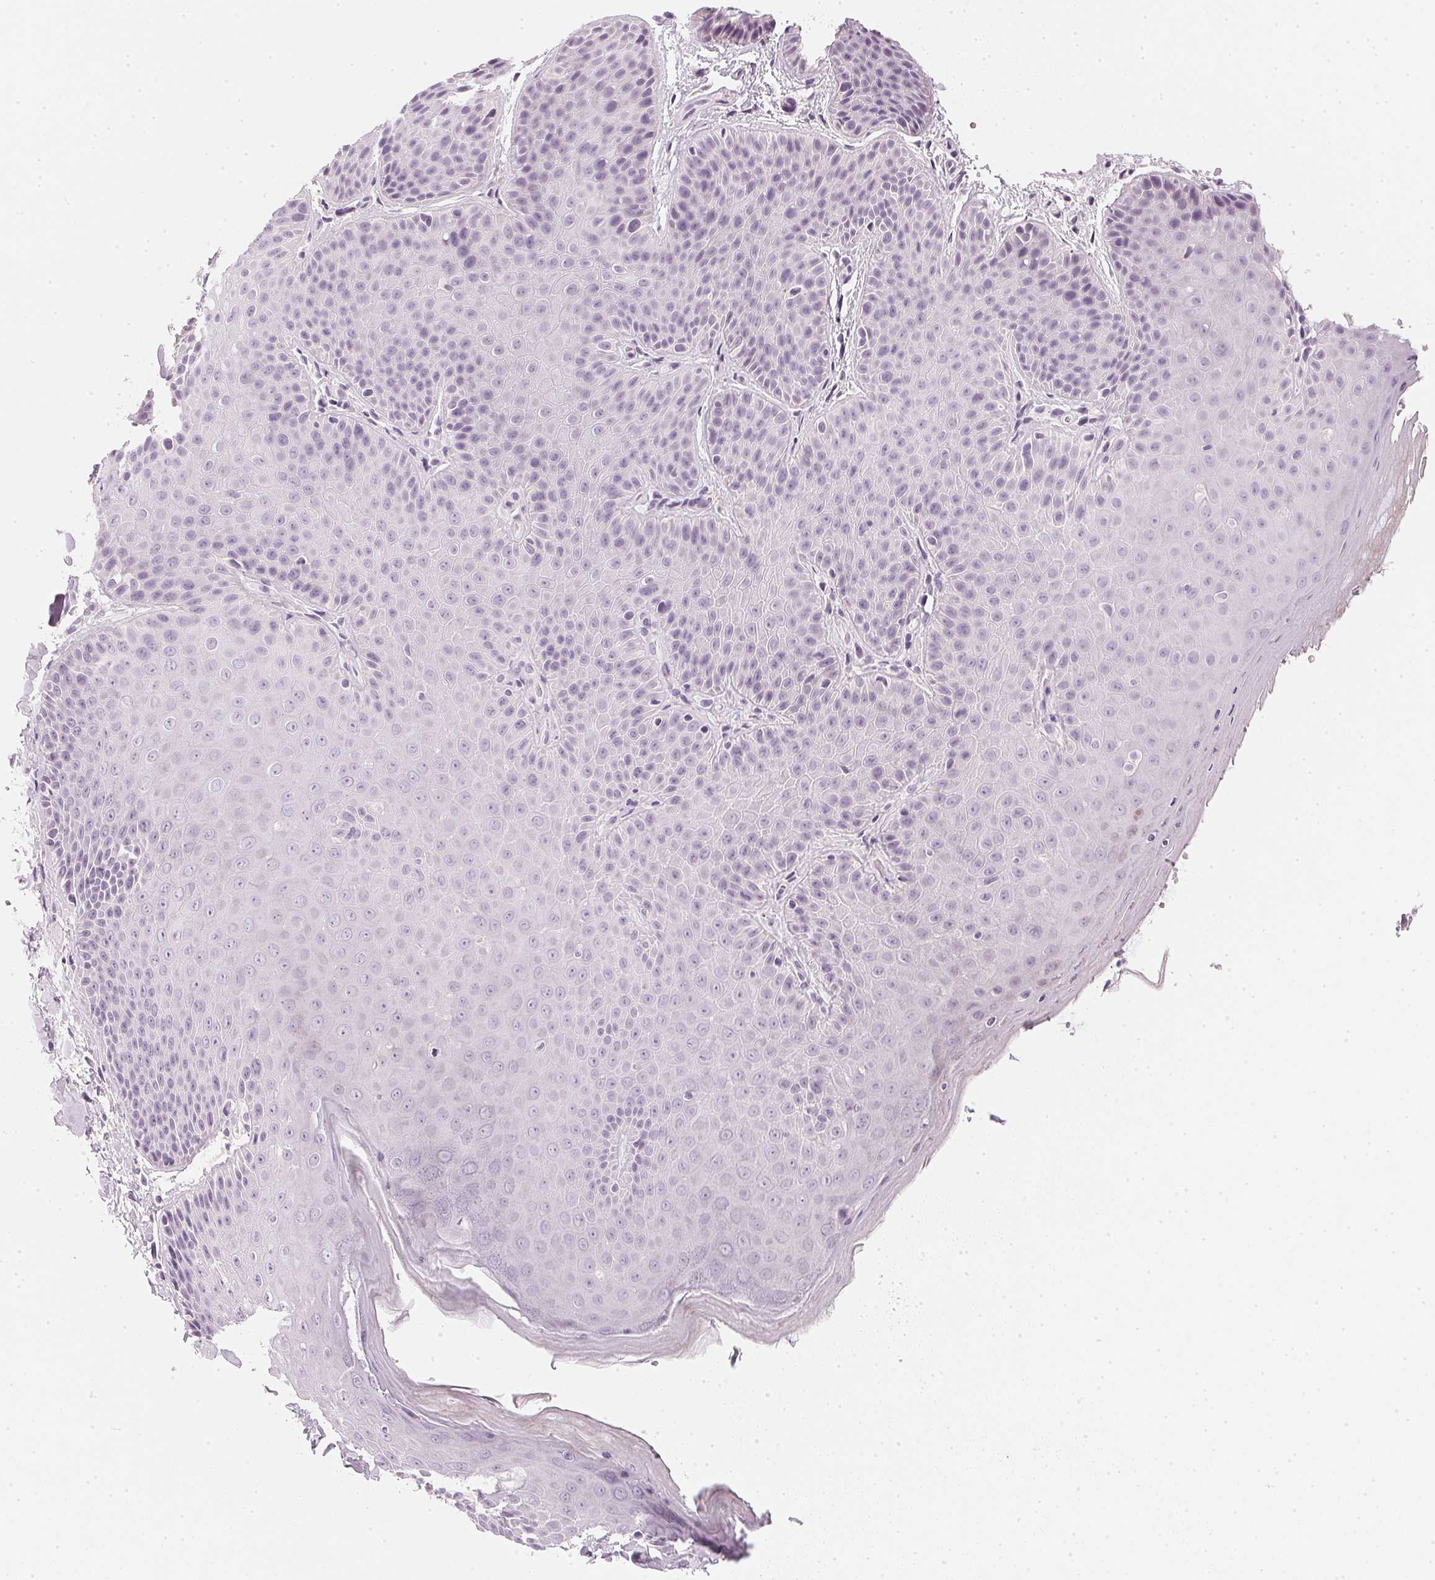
{"staining": {"intensity": "negative", "quantity": "none", "location": "none"}, "tissue": "skin", "cell_type": "Epidermal cells", "image_type": "normal", "snomed": [{"axis": "morphology", "description": "Normal tissue, NOS"}, {"axis": "topography", "description": "Anal"}, {"axis": "topography", "description": "Peripheral nerve tissue"}], "caption": "Immunohistochemistry (IHC) photomicrograph of benign skin: skin stained with DAB demonstrates no significant protein expression in epidermal cells. (DAB (3,3'-diaminobenzidine) IHC with hematoxylin counter stain).", "gene": "CHST4", "patient": {"sex": "male", "age": 51}}